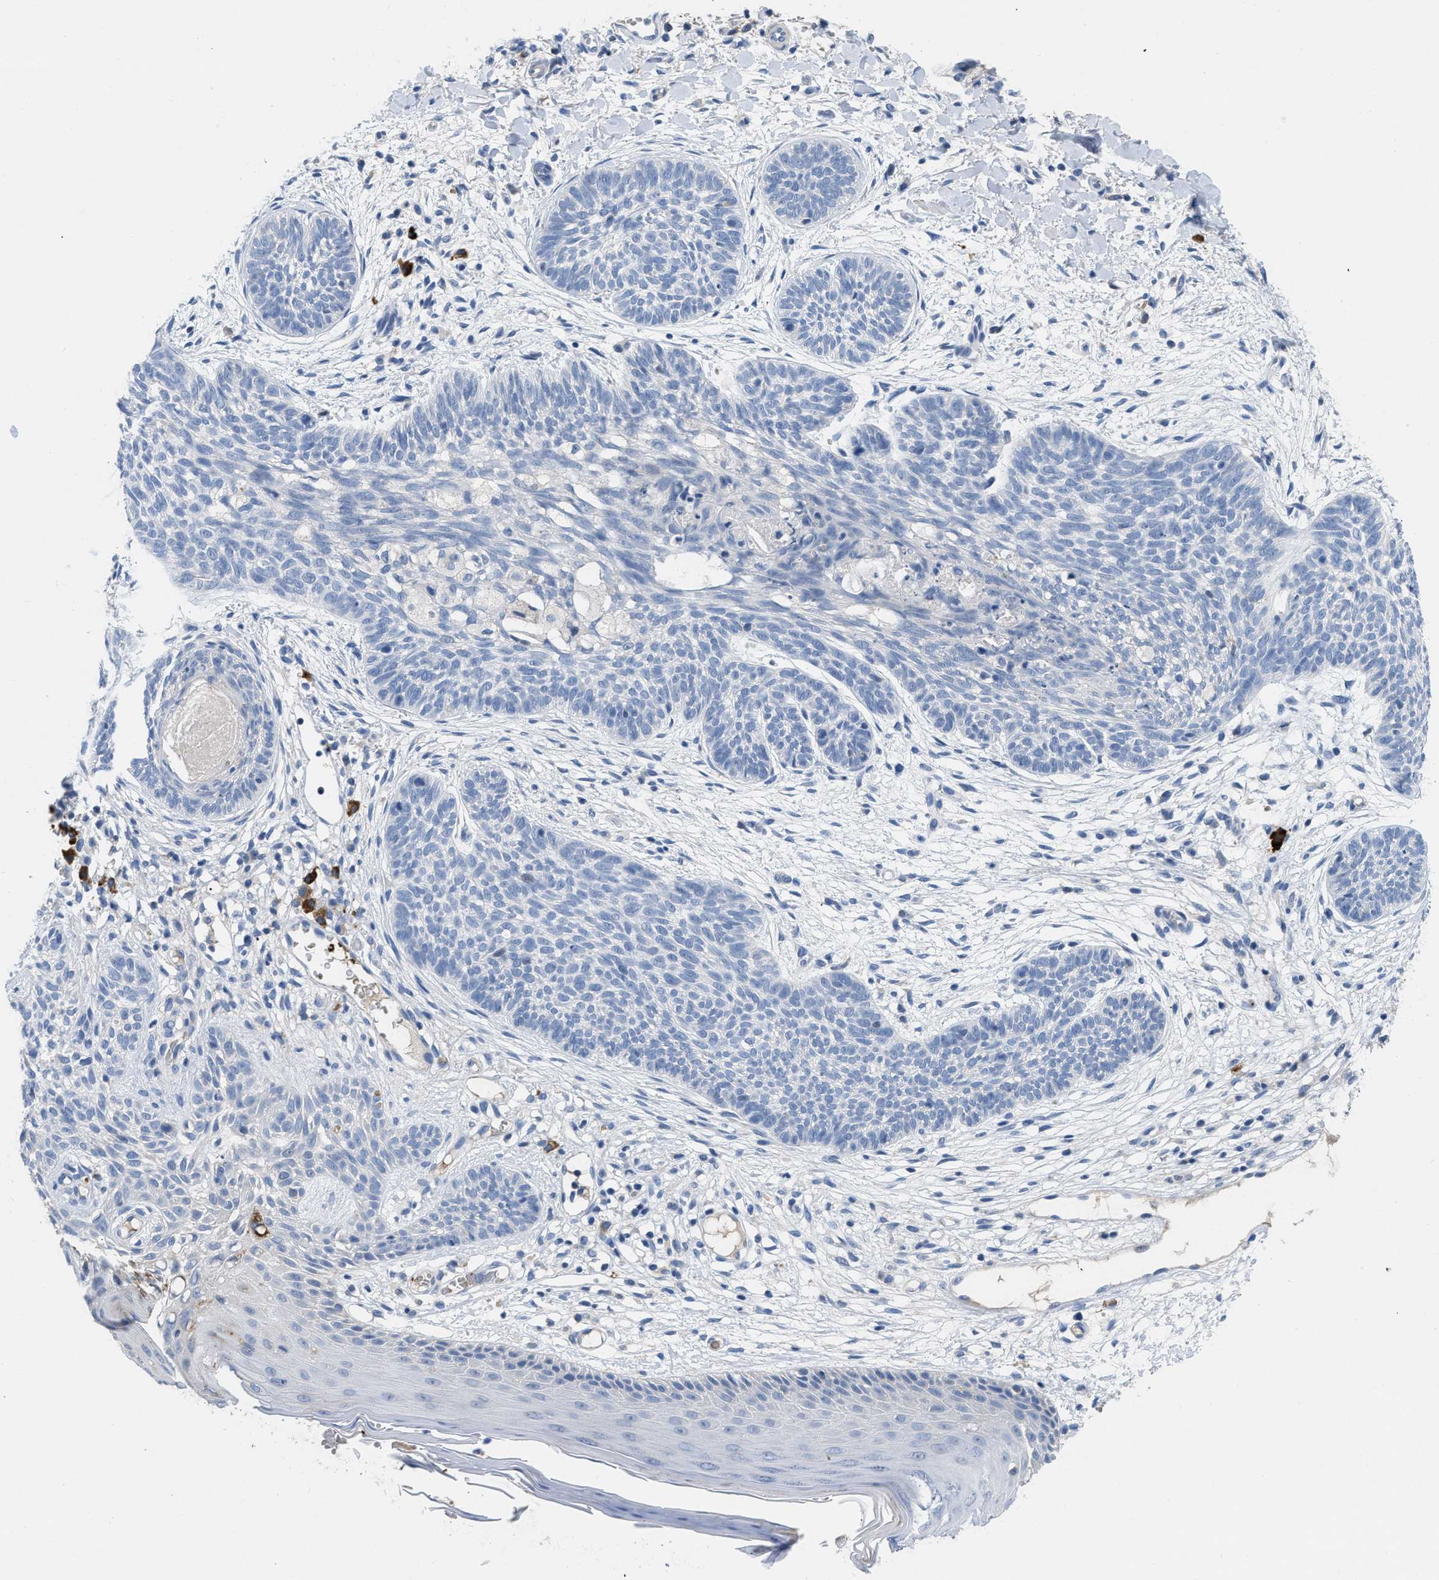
{"staining": {"intensity": "negative", "quantity": "none", "location": "none"}, "tissue": "skin cancer", "cell_type": "Tumor cells", "image_type": "cancer", "snomed": [{"axis": "morphology", "description": "Basal cell carcinoma"}, {"axis": "topography", "description": "Skin"}], "caption": "Image shows no significant protein positivity in tumor cells of basal cell carcinoma (skin). Brightfield microscopy of IHC stained with DAB (brown) and hematoxylin (blue), captured at high magnification.", "gene": "FGF18", "patient": {"sex": "female", "age": 59}}